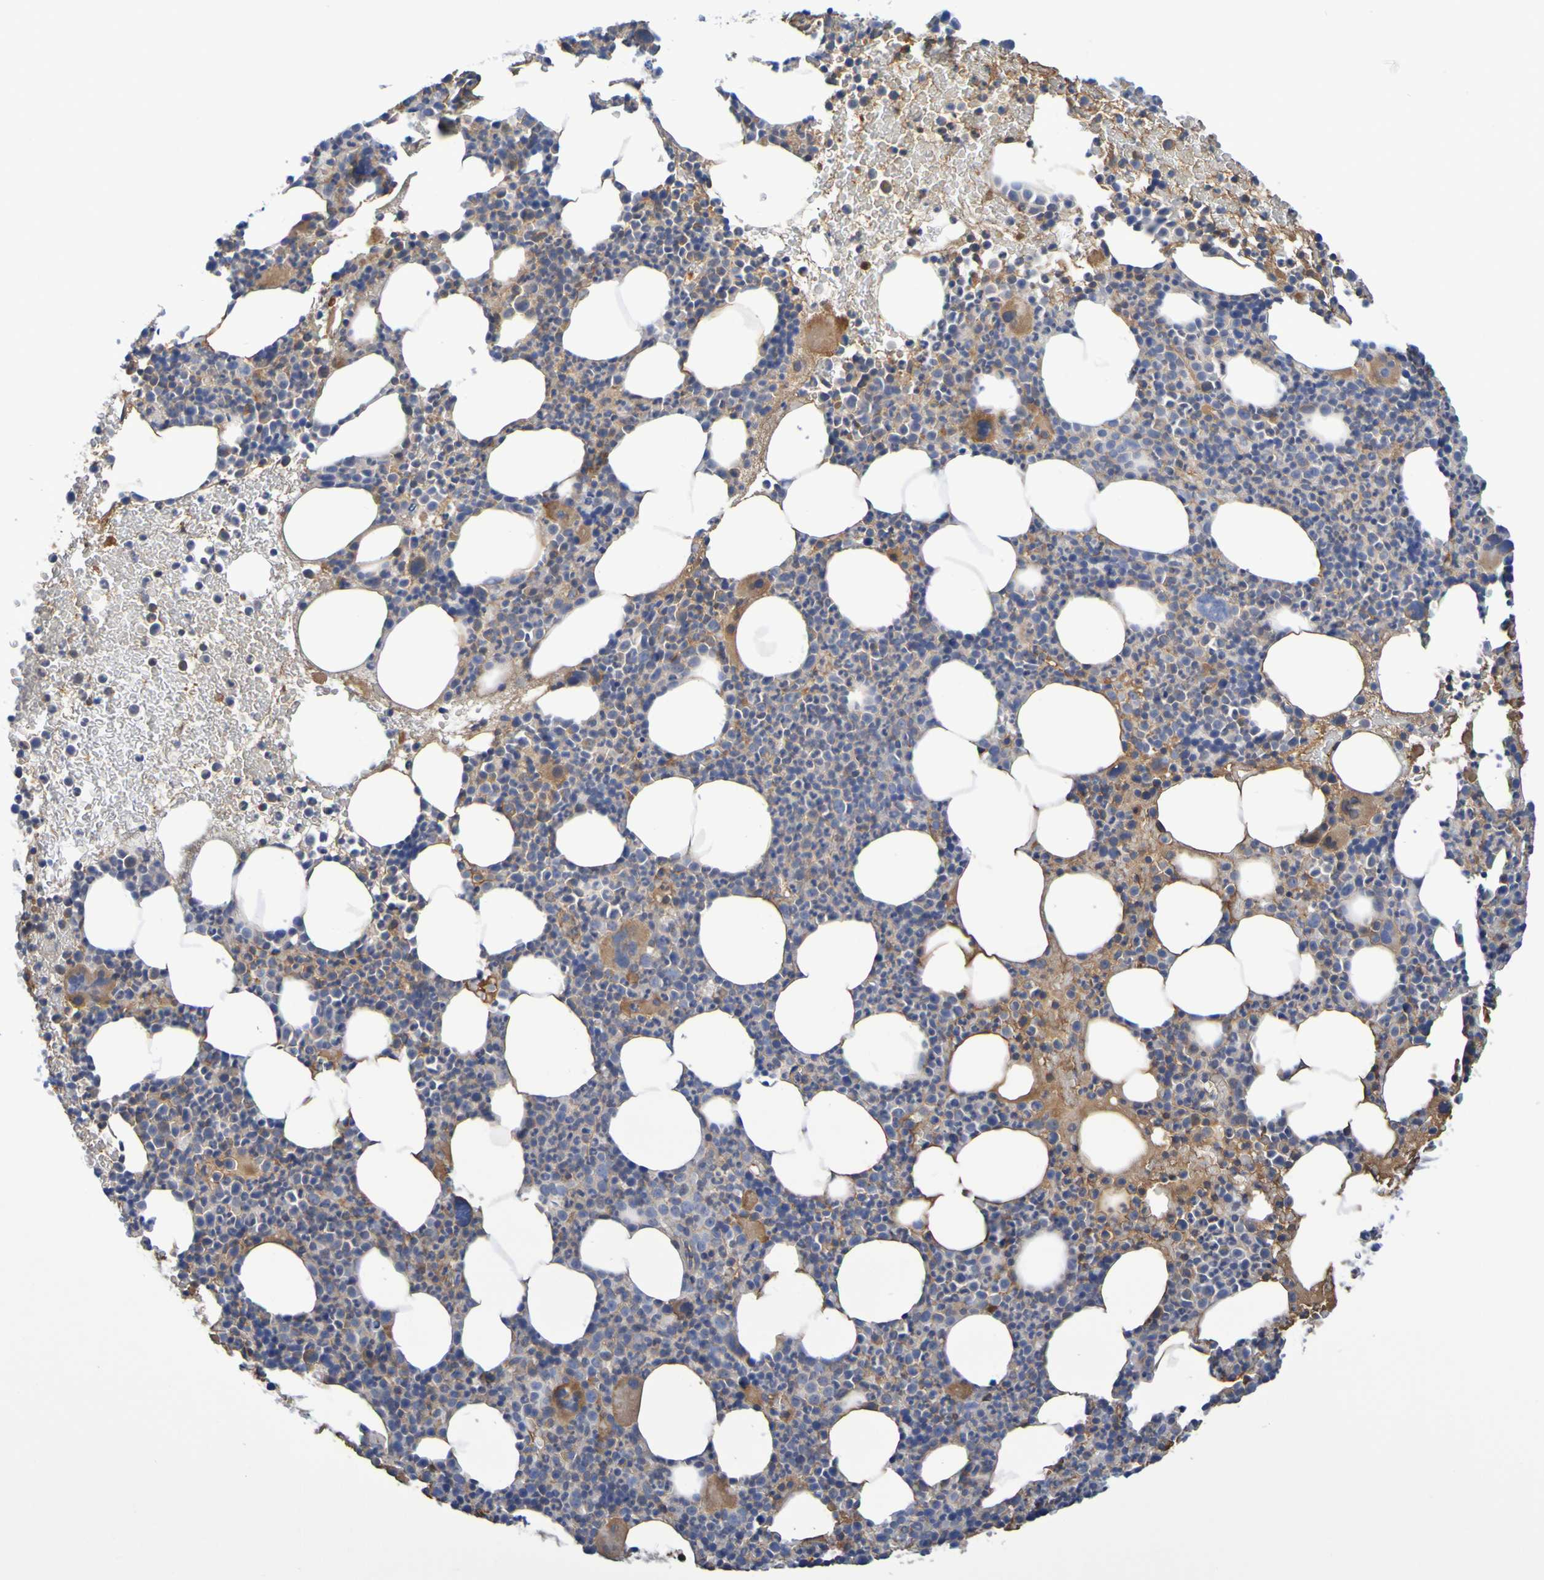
{"staining": {"intensity": "moderate", "quantity": "25%-75%", "location": "cytoplasmic/membranous"}, "tissue": "bone marrow", "cell_type": "Hematopoietic cells", "image_type": "normal", "snomed": [{"axis": "morphology", "description": "Normal tissue, NOS"}, {"axis": "morphology", "description": "Inflammation, NOS"}, {"axis": "topography", "description": "Bone marrow"}], "caption": "Benign bone marrow exhibits moderate cytoplasmic/membranous positivity in approximately 25%-75% of hematopoietic cells.", "gene": "GAB3", "patient": {"sex": "male", "age": 73}}